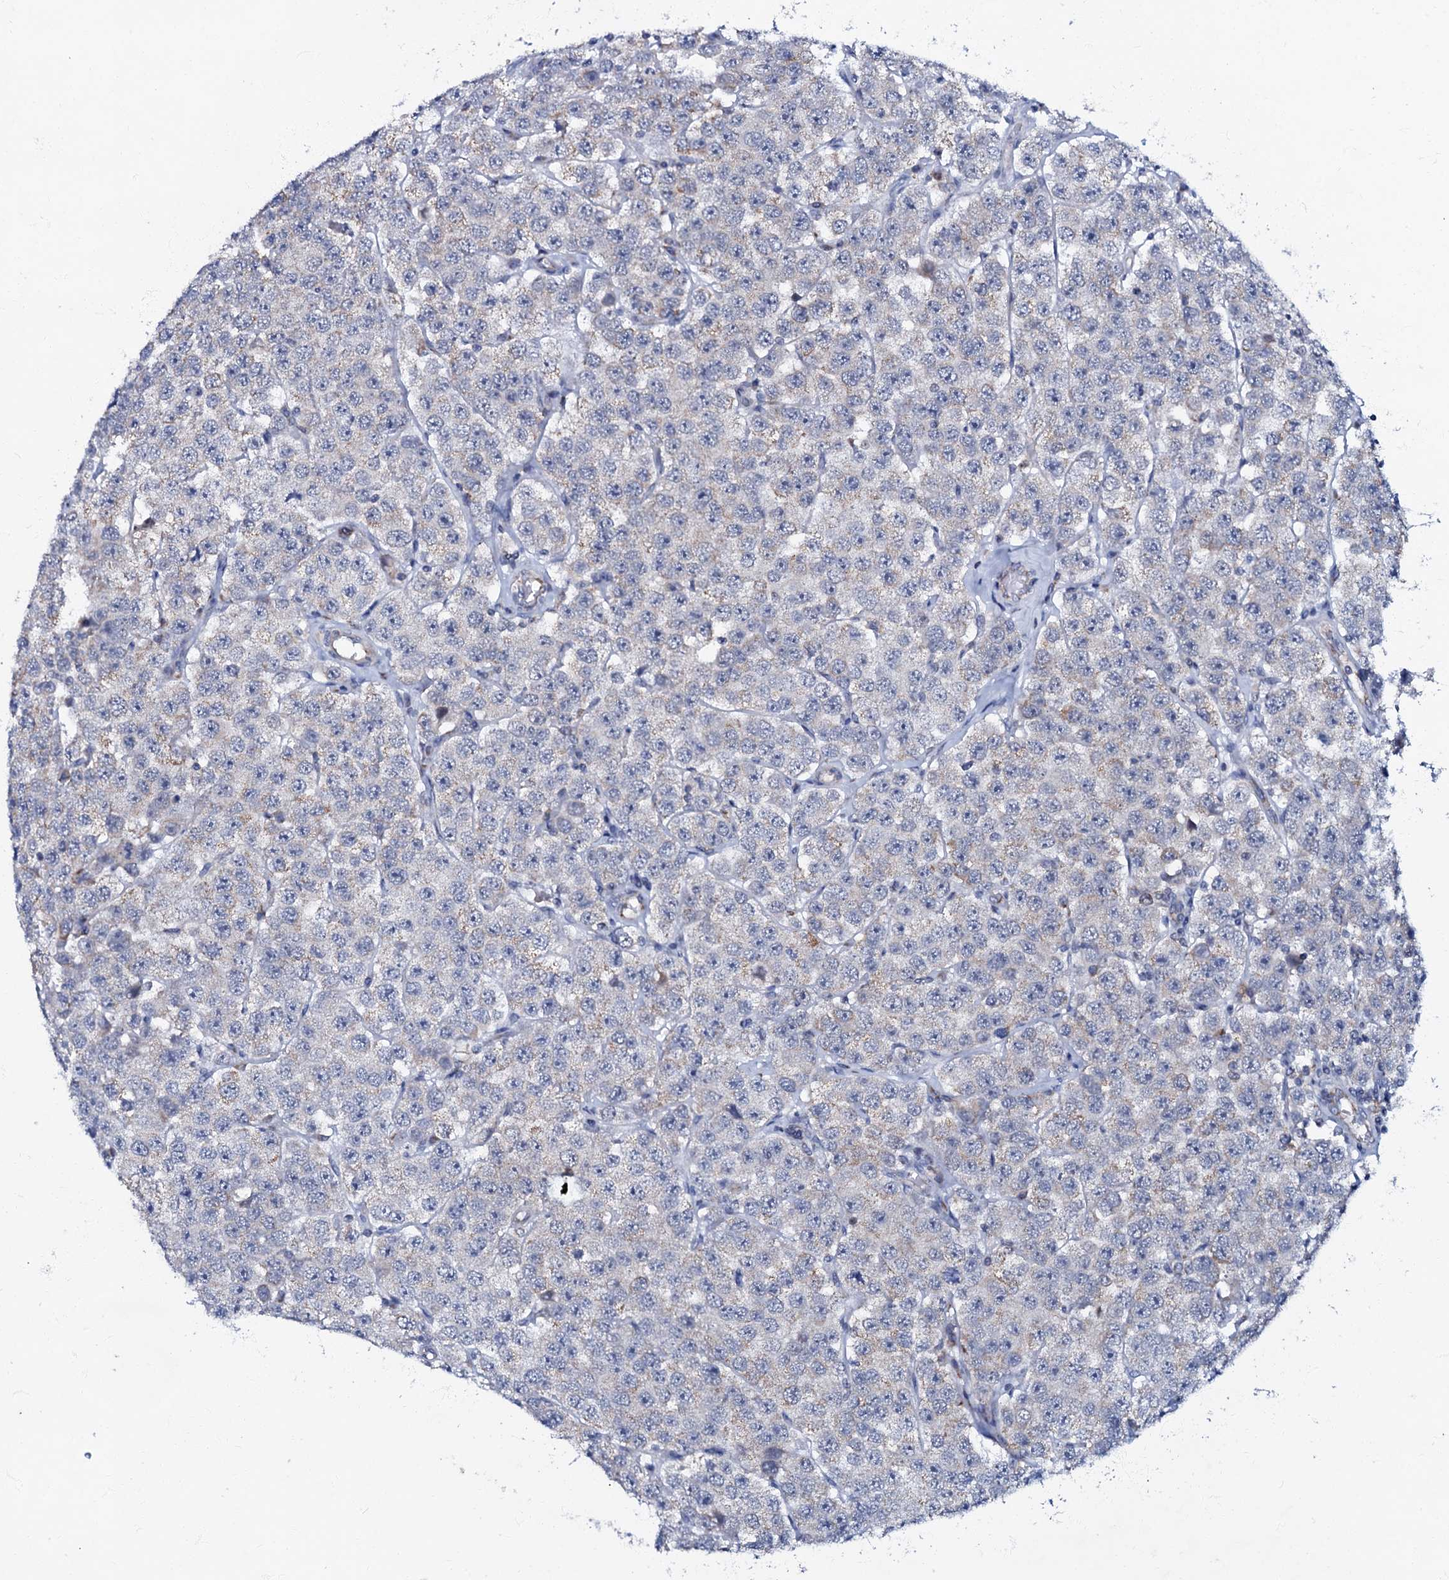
{"staining": {"intensity": "negative", "quantity": "none", "location": "none"}, "tissue": "testis cancer", "cell_type": "Tumor cells", "image_type": "cancer", "snomed": [{"axis": "morphology", "description": "Seminoma, NOS"}, {"axis": "topography", "description": "Testis"}], "caption": "Tumor cells show no significant protein positivity in testis seminoma.", "gene": "MRPL51", "patient": {"sex": "male", "age": 28}}